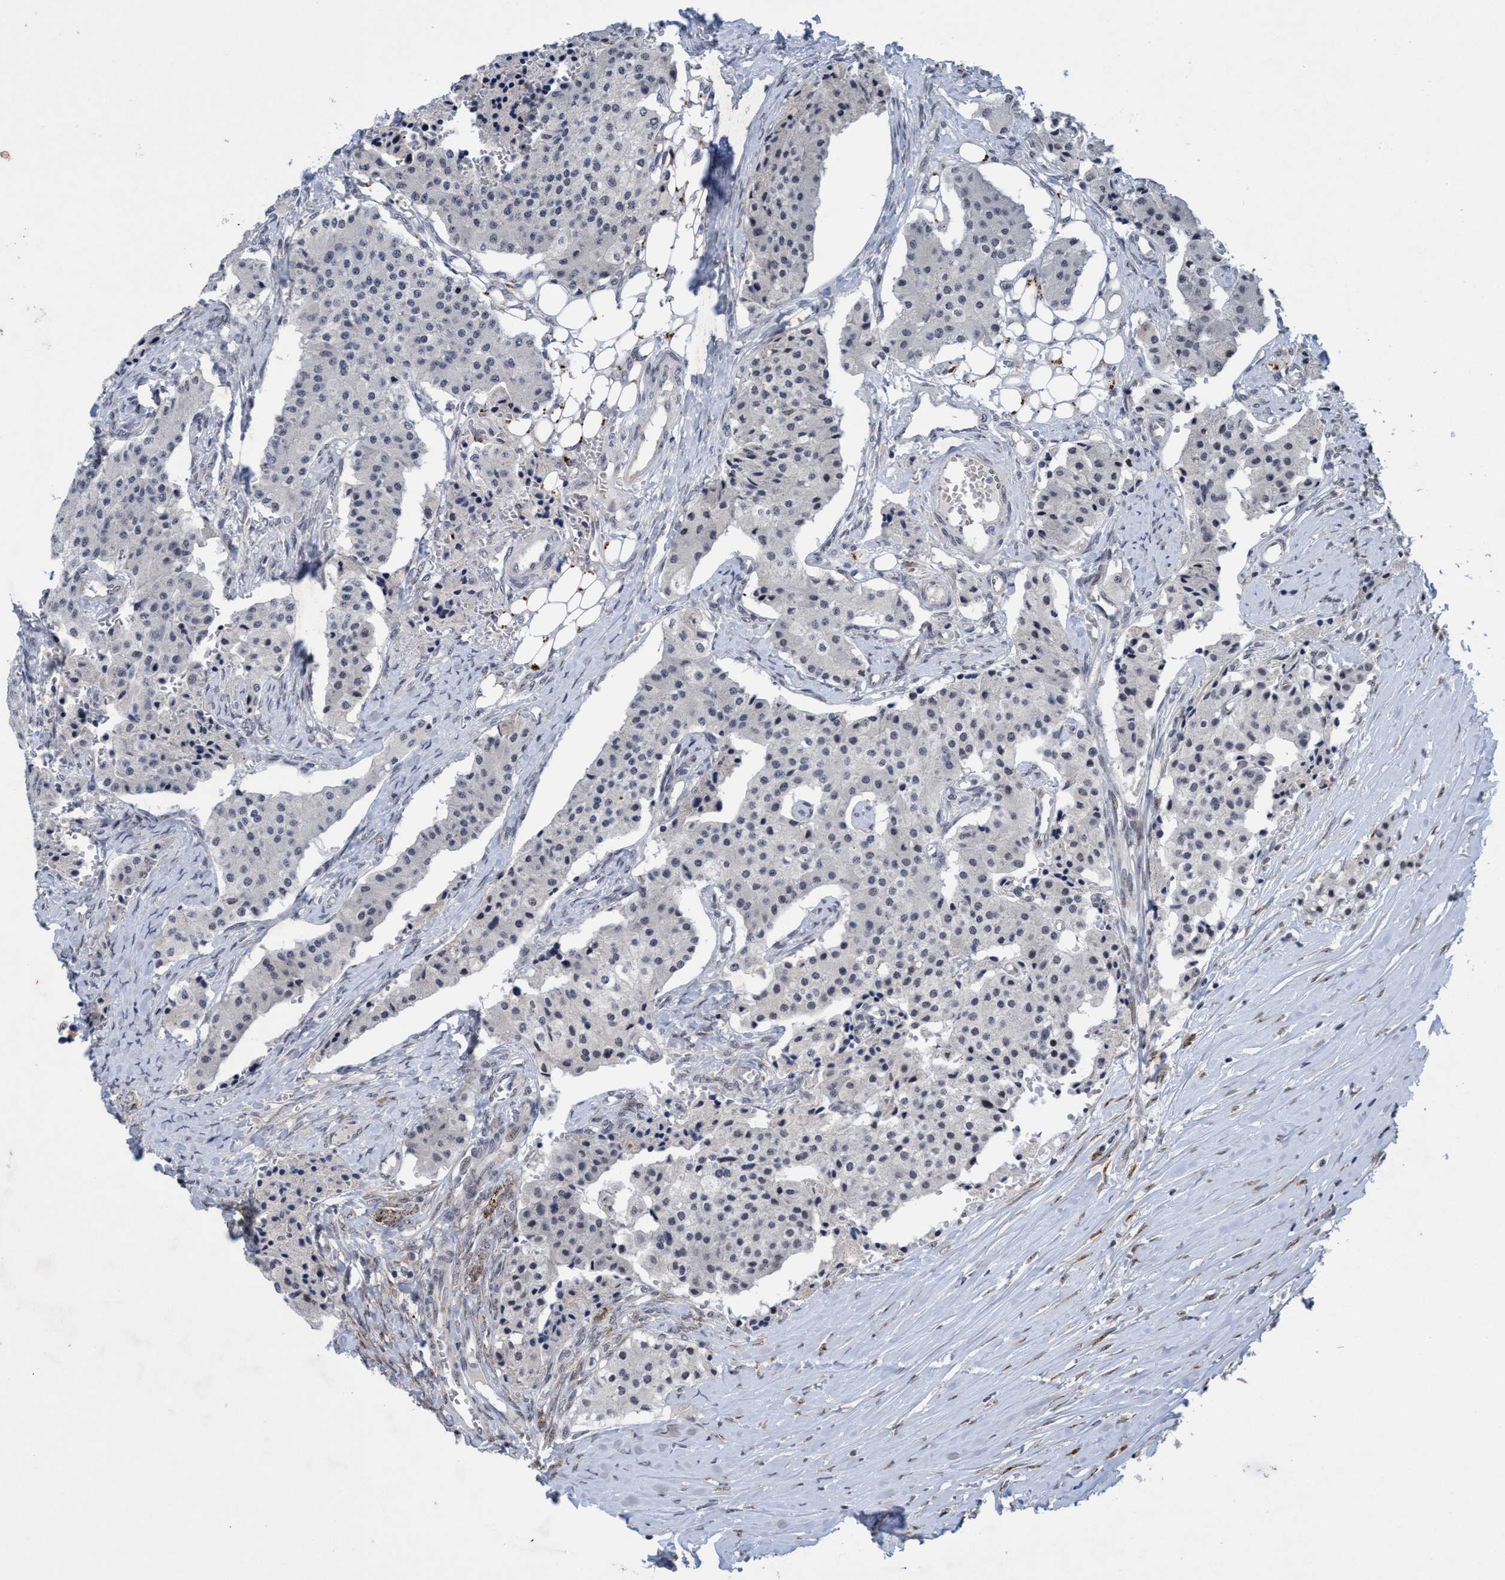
{"staining": {"intensity": "negative", "quantity": "none", "location": "none"}, "tissue": "carcinoid", "cell_type": "Tumor cells", "image_type": "cancer", "snomed": [{"axis": "morphology", "description": "Carcinoid, malignant, NOS"}, {"axis": "topography", "description": "Colon"}], "caption": "Protein analysis of carcinoid demonstrates no significant expression in tumor cells.", "gene": "GLT6D1", "patient": {"sex": "female", "age": 52}}